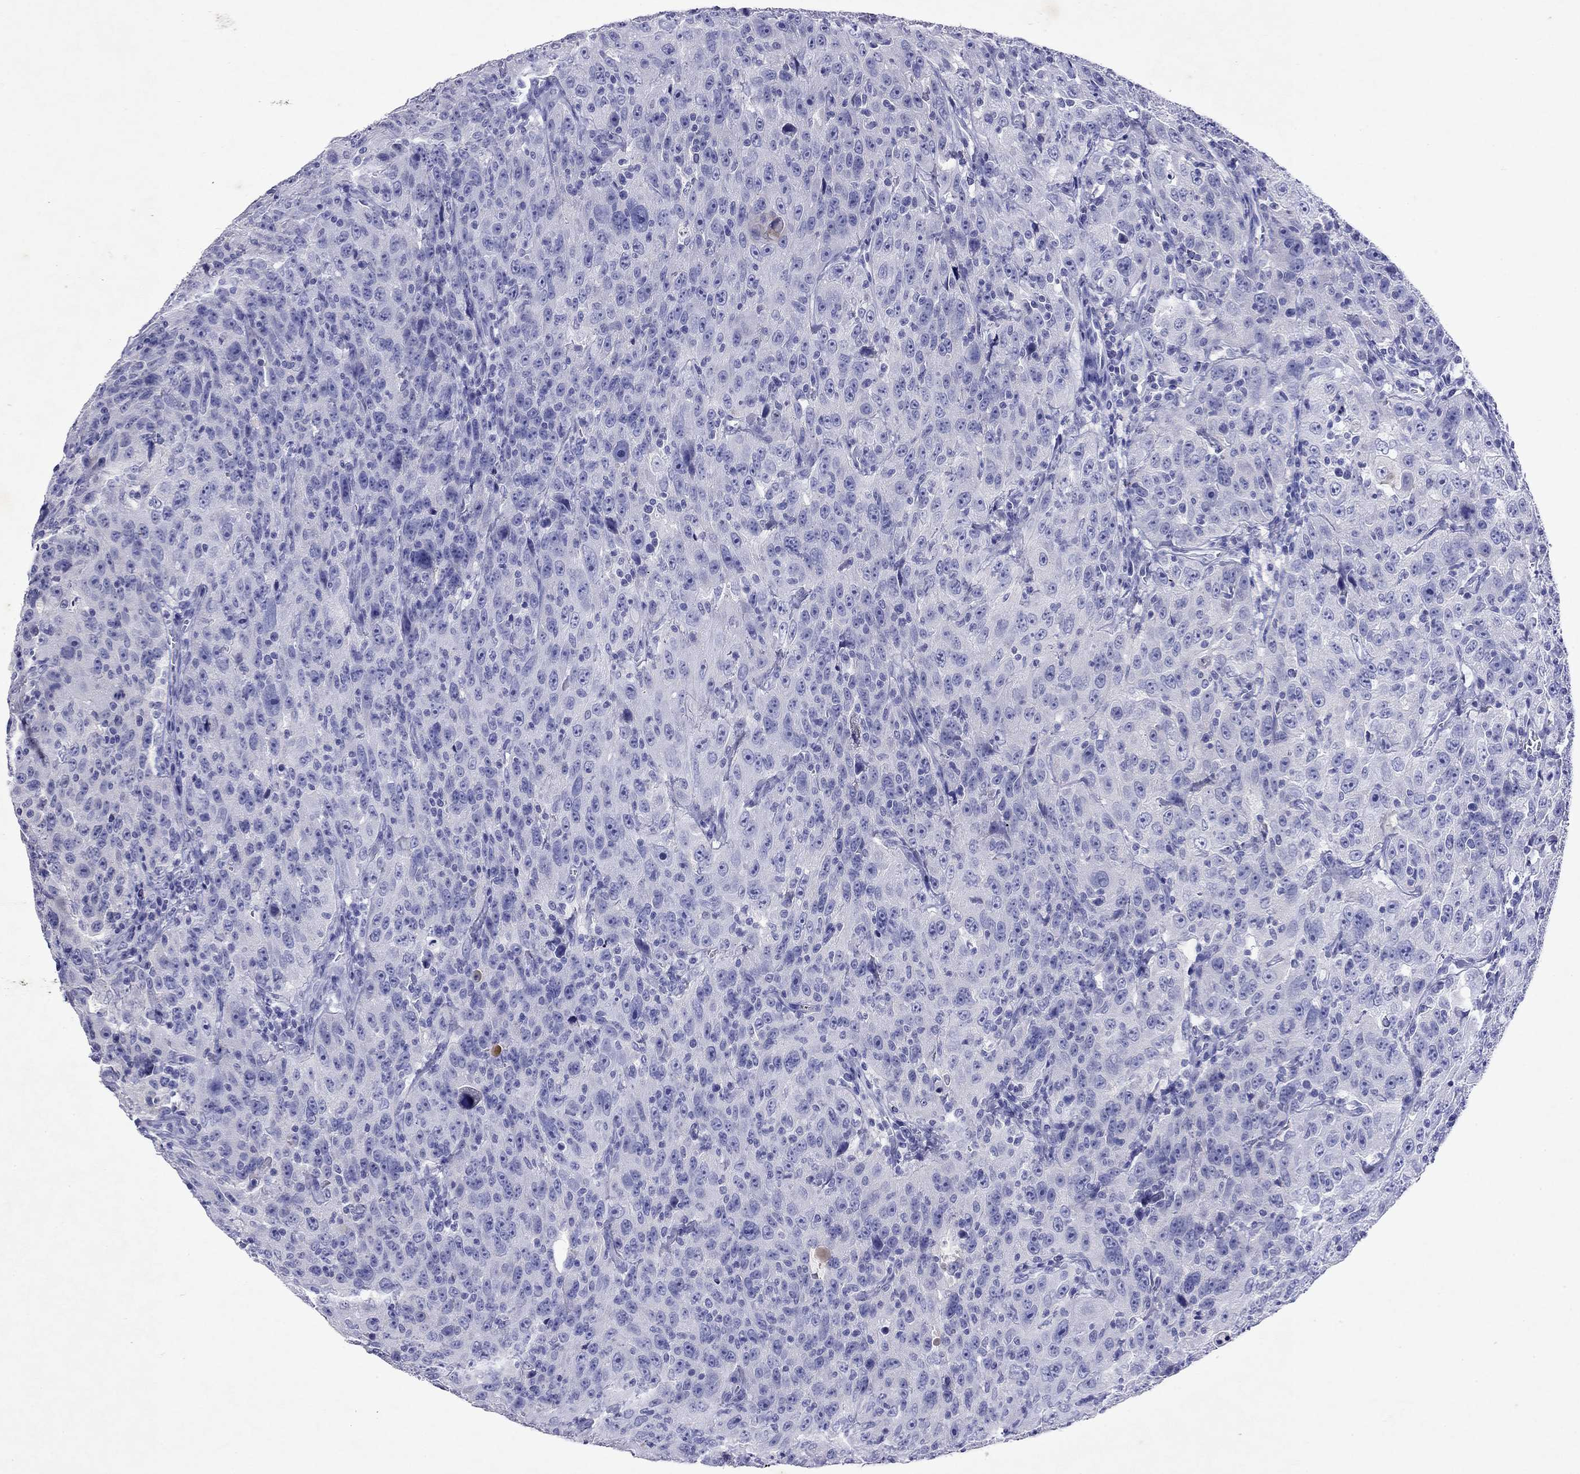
{"staining": {"intensity": "negative", "quantity": "none", "location": "none"}, "tissue": "urothelial cancer", "cell_type": "Tumor cells", "image_type": "cancer", "snomed": [{"axis": "morphology", "description": "Urothelial carcinoma, NOS"}, {"axis": "morphology", "description": "Urothelial carcinoma, High grade"}, {"axis": "topography", "description": "Urinary bladder"}], "caption": "Human urothelial carcinoma (high-grade) stained for a protein using IHC demonstrates no positivity in tumor cells.", "gene": "ARMC12", "patient": {"sex": "female", "age": 73}}